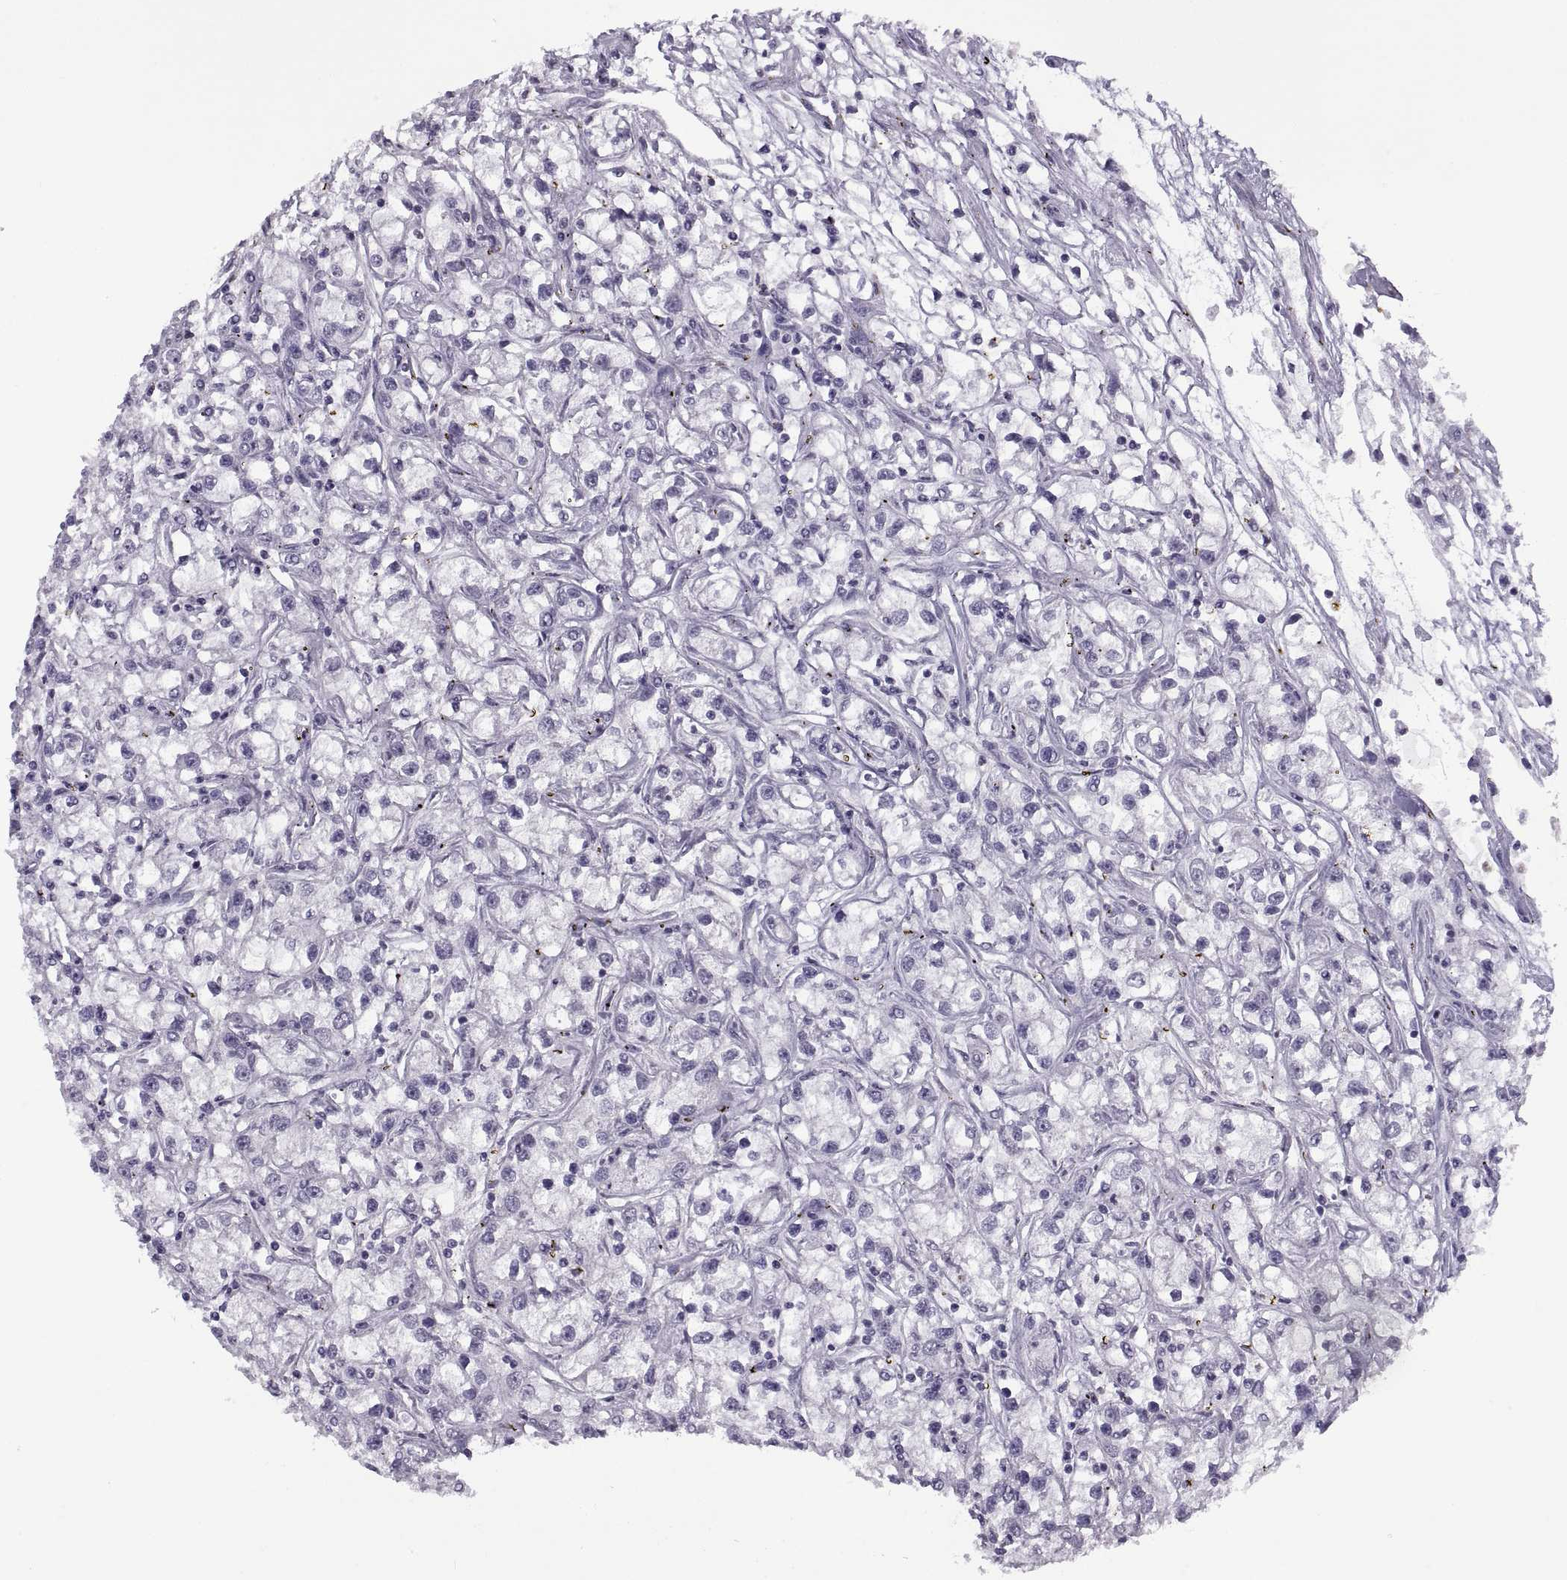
{"staining": {"intensity": "negative", "quantity": "none", "location": "none"}, "tissue": "renal cancer", "cell_type": "Tumor cells", "image_type": "cancer", "snomed": [{"axis": "morphology", "description": "Adenocarcinoma, NOS"}, {"axis": "topography", "description": "Kidney"}], "caption": "Renal adenocarcinoma was stained to show a protein in brown. There is no significant positivity in tumor cells.", "gene": "ASIC2", "patient": {"sex": "female", "age": 59}}